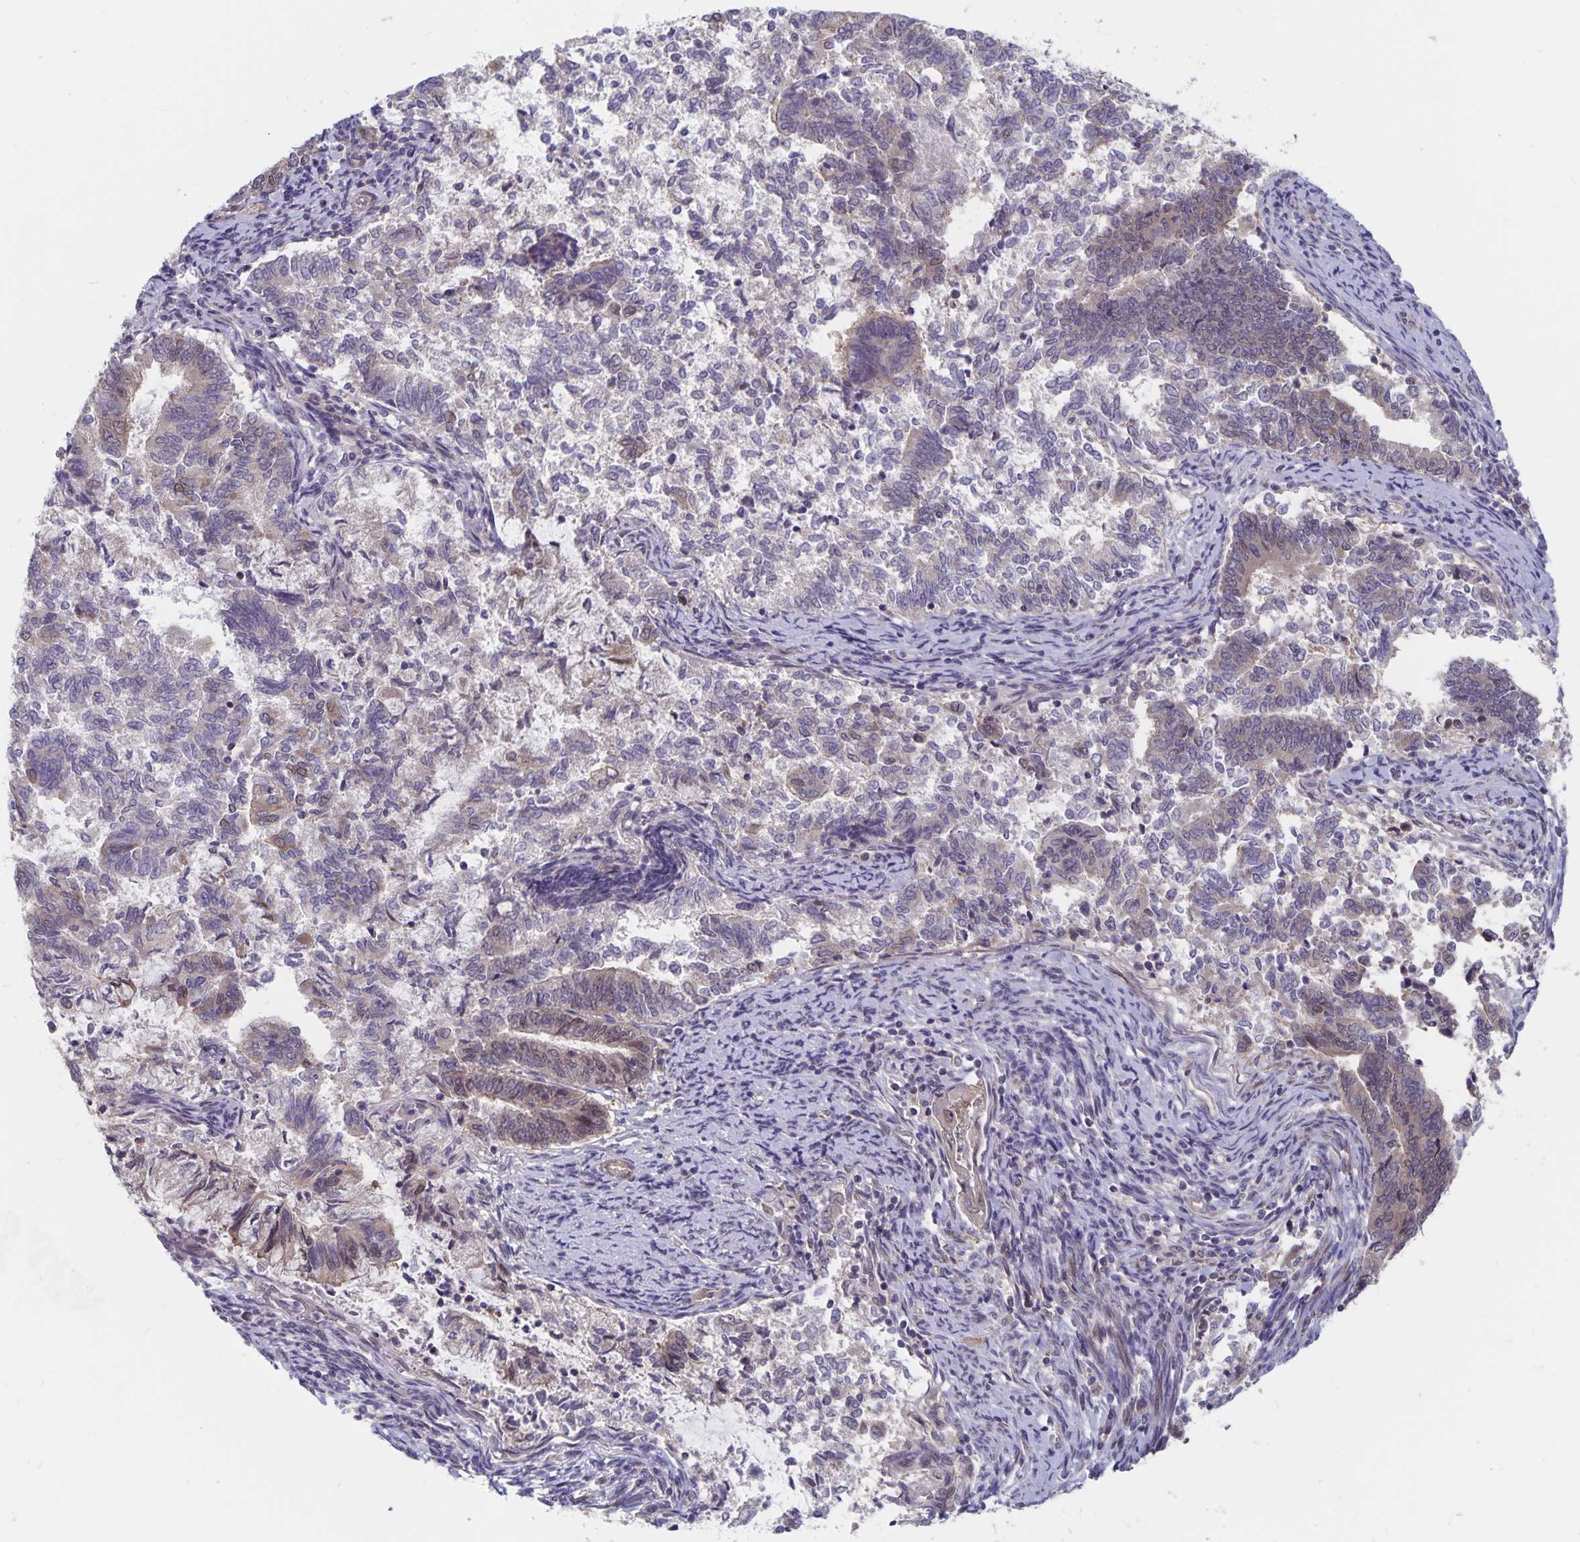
{"staining": {"intensity": "weak", "quantity": "<25%", "location": "nuclear"}, "tissue": "endometrial cancer", "cell_type": "Tumor cells", "image_type": "cancer", "snomed": [{"axis": "morphology", "description": "Adenocarcinoma, NOS"}, {"axis": "topography", "description": "Endometrium"}], "caption": "The photomicrograph demonstrates no significant staining in tumor cells of endometrial adenocarcinoma.", "gene": "BAG6", "patient": {"sex": "female", "age": 65}}